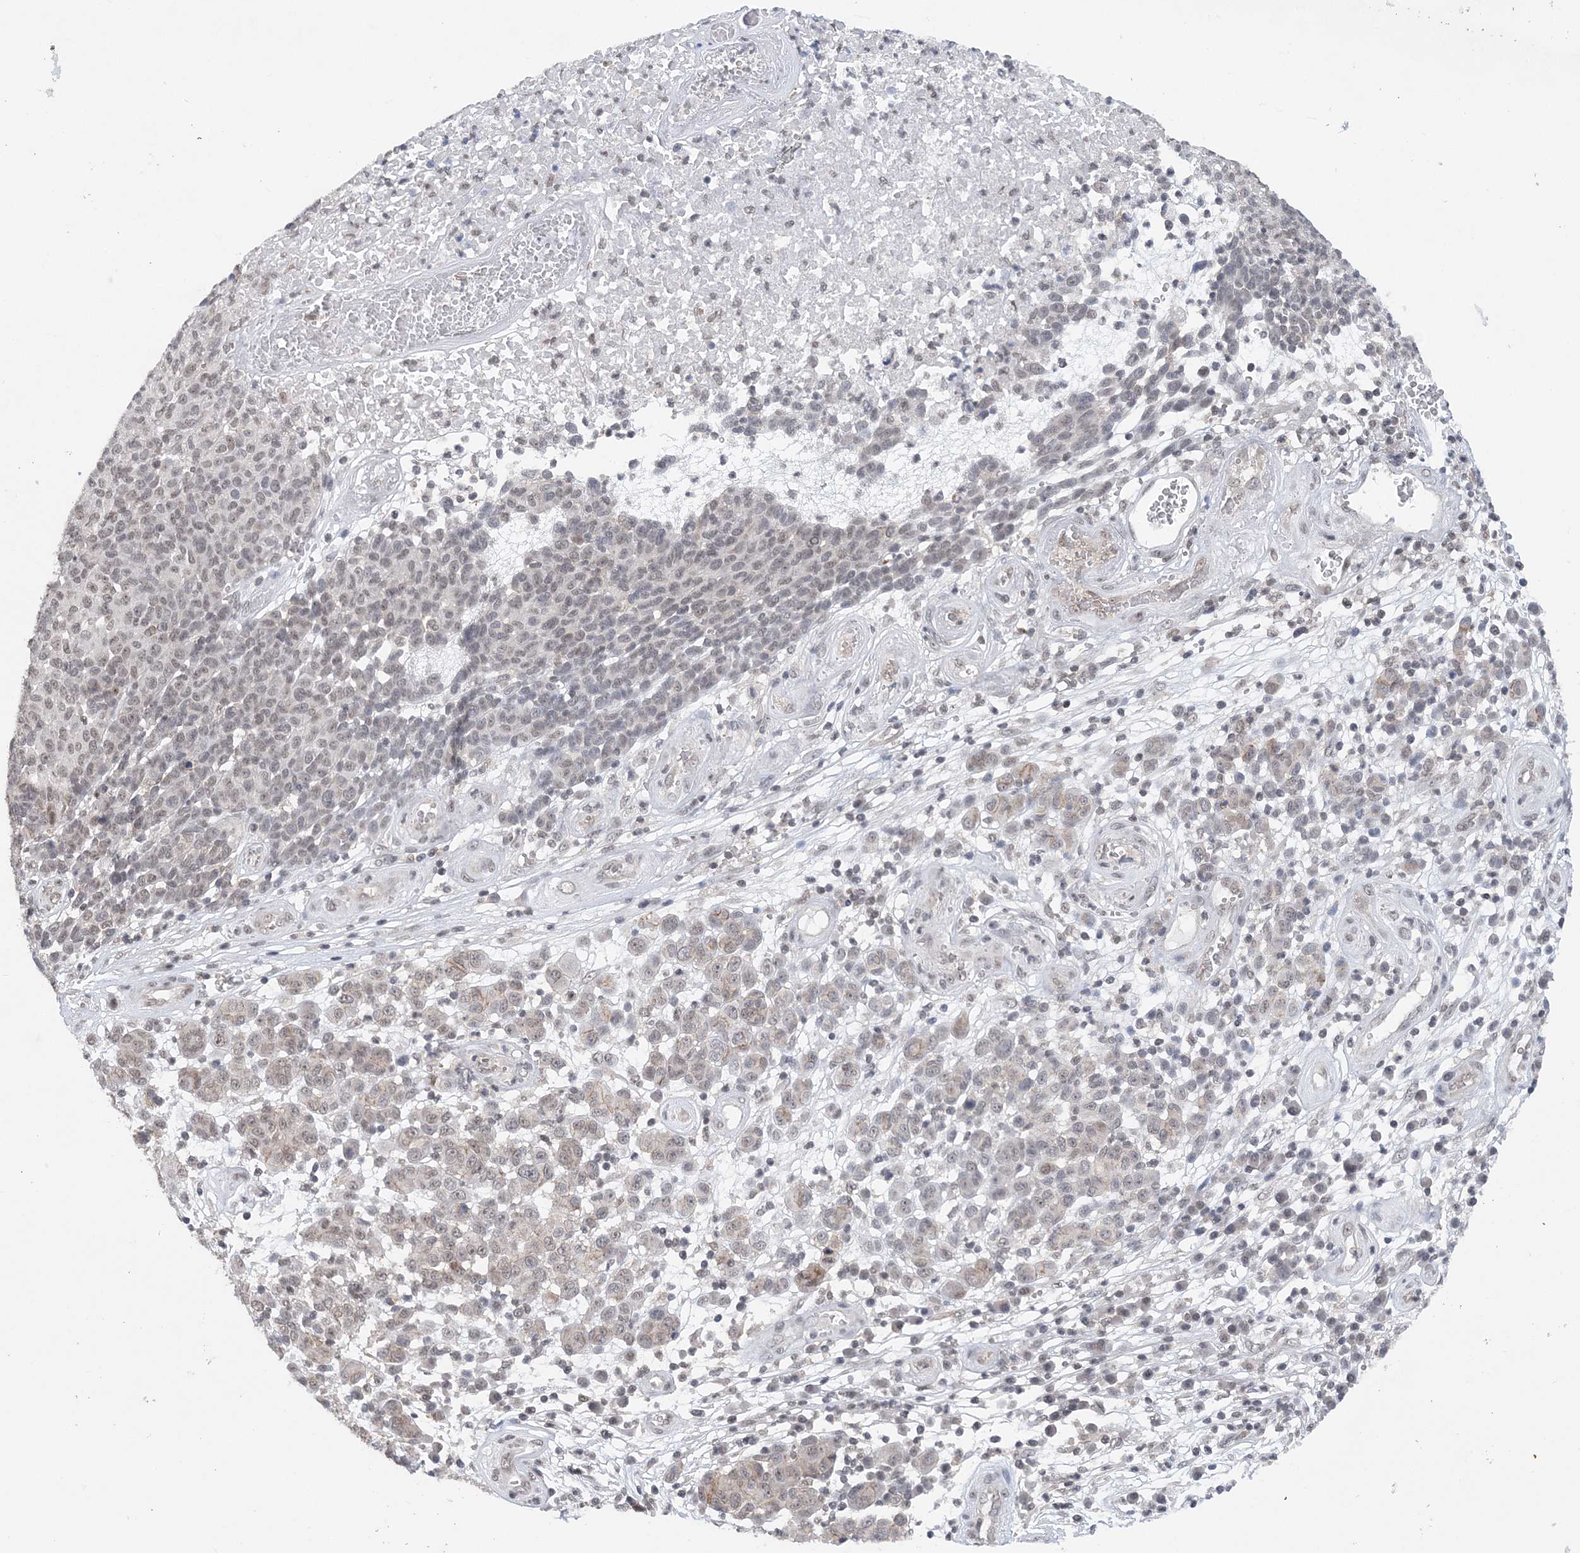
{"staining": {"intensity": "weak", "quantity": ">75%", "location": "nuclear"}, "tissue": "melanoma", "cell_type": "Tumor cells", "image_type": "cancer", "snomed": [{"axis": "morphology", "description": "Malignant melanoma, NOS"}, {"axis": "topography", "description": "Skin"}], "caption": "A micrograph of human melanoma stained for a protein displays weak nuclear brown staining in tumor cells. (DAB IHC with brightfield microscopy, high magnification).", "gene": "CCDC152", "patient": {"sex": "male", "age": 49}}